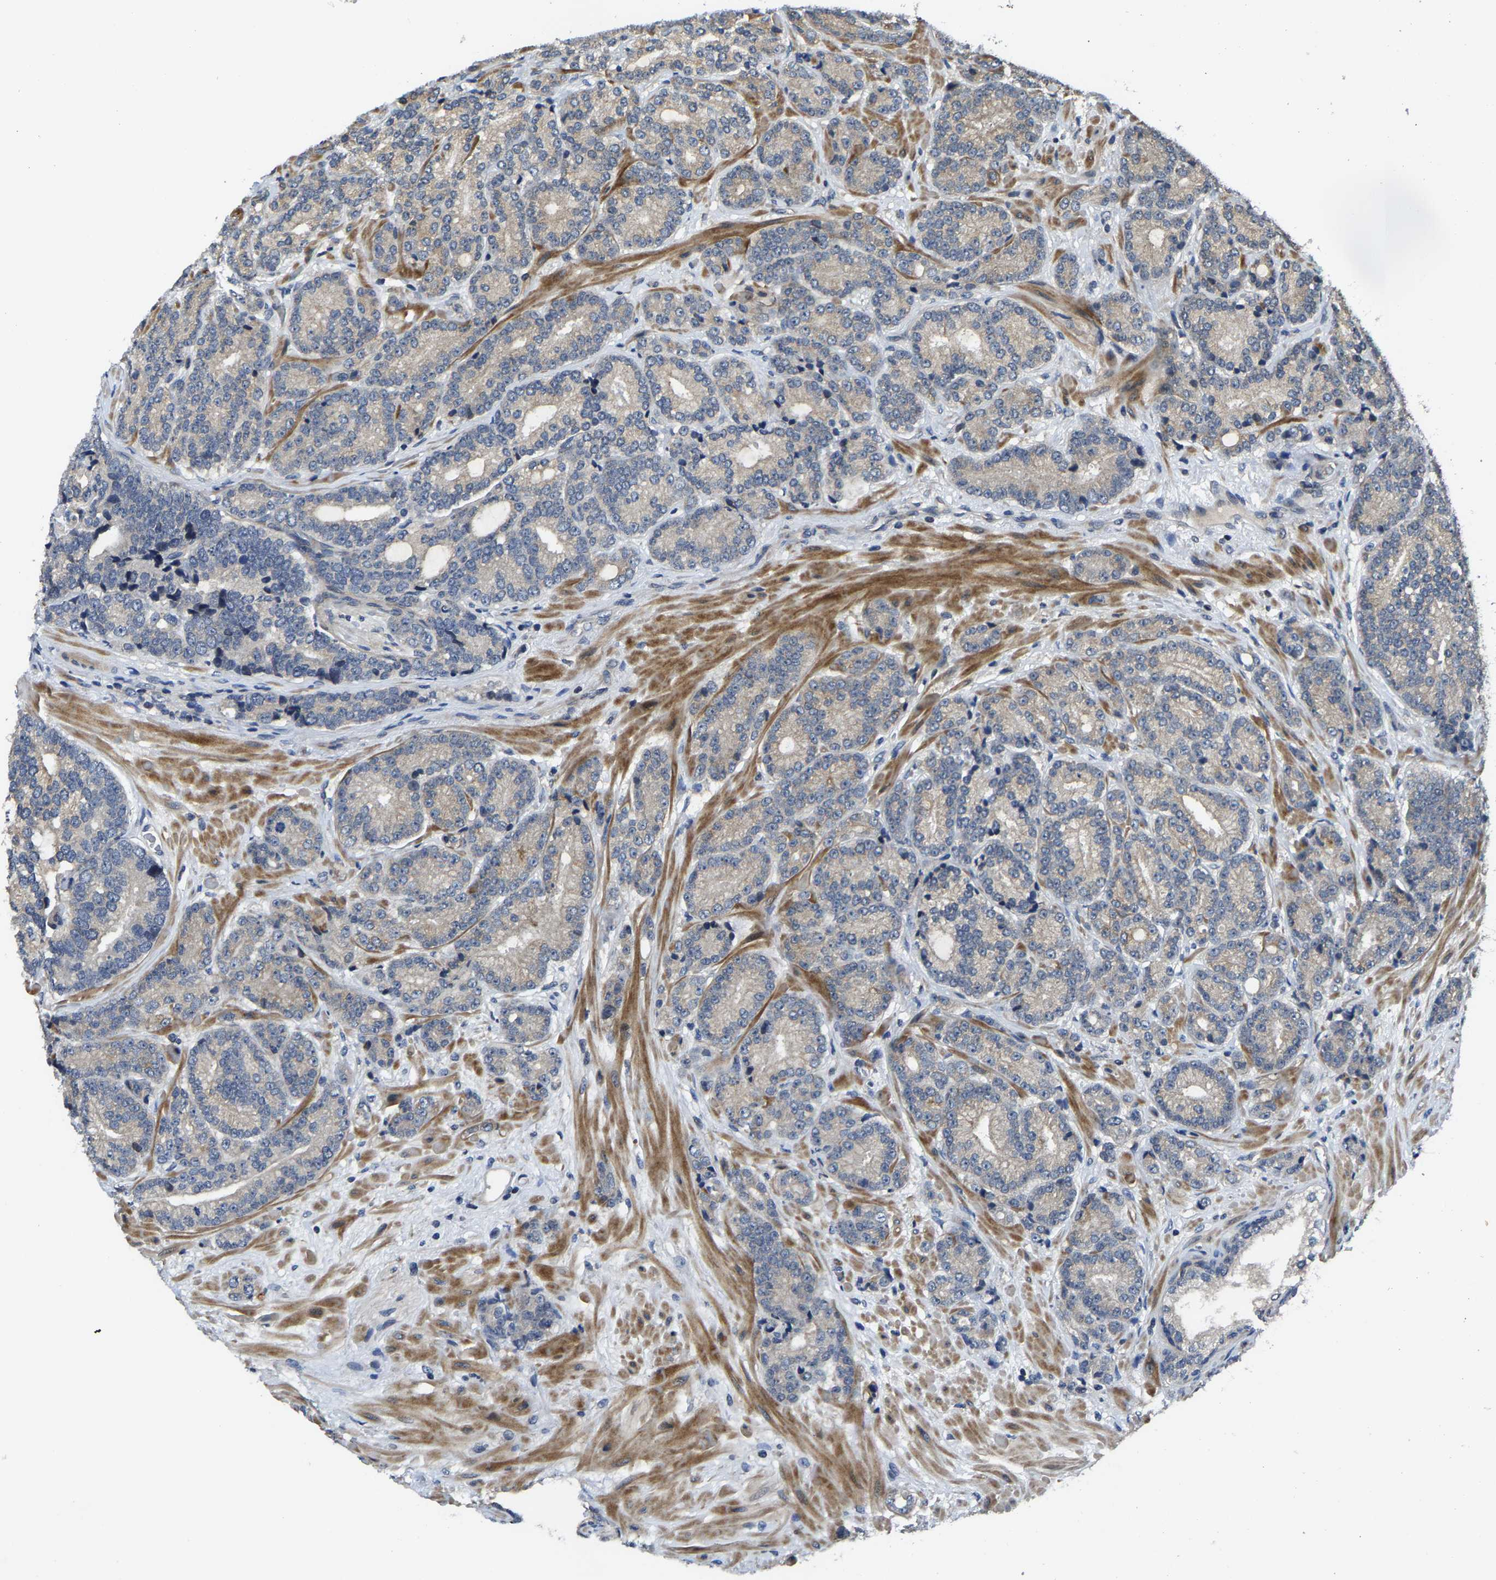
{"staining": {"intensity": "negative", "quantity": "none", "location": "none"}, "tissue": "prostate cancer", "cell_type": "Tumor cells", "image_type": "cancer", "snomed": [{"axis": "morphology", "description": "Adenocarcinoma, High grade"}, {"axis": "topography", "description": "Prostate"}], "caption": "High-grade adenocarcinoma (prostate) stained for a protein using immunohistochemistry demonstrates no expression tumor cells.", "gene": "AGBL3", "patient": {"sex": "male", "age": 61}}